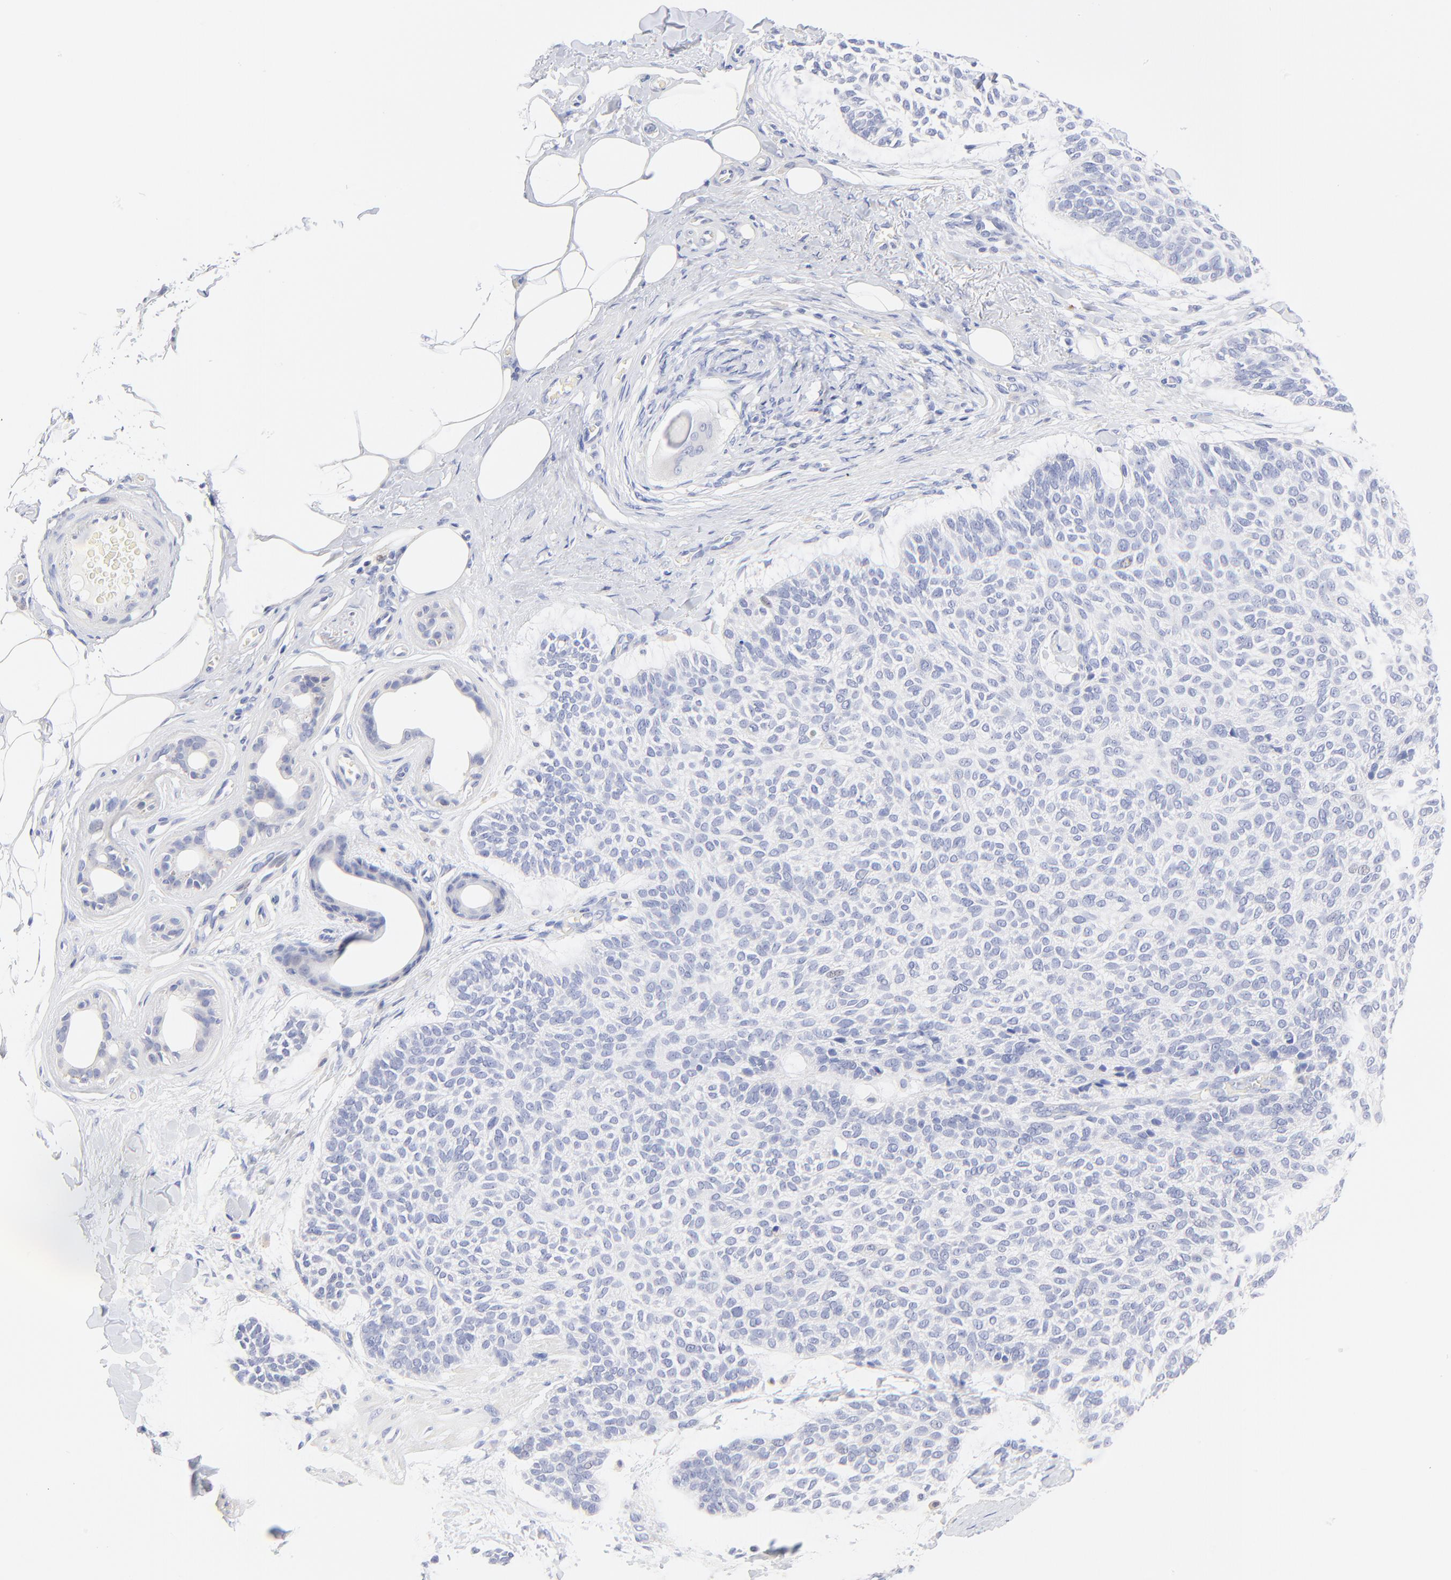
{"staining": {"intensity": "negative", "quantity": "none", "location": "none"}, "tissue": "skin cancer", "cell_type": "Tumor cells", "image_type": "cancer", "snomed": [{"axis": "morphology", "description": "Normal tissue, NOS"}, {"axis": "morphology", "description": "Basal cell carcinoma"}, {"axis": "topography", "description": "Skin"}], "caption": "IHC of human skin cancer (basal cell carcinoma) demonstrates no staining in tumor cells. Brightfield microscopy of immunohistochemistry (IHC) stained with DAB (3,3'-diaminobenzidine) (brown) and hematoxylin (blue), captured at high magnification.", "gene": "SULT4A1", "patient": {"sex": "female", "age": 70}}